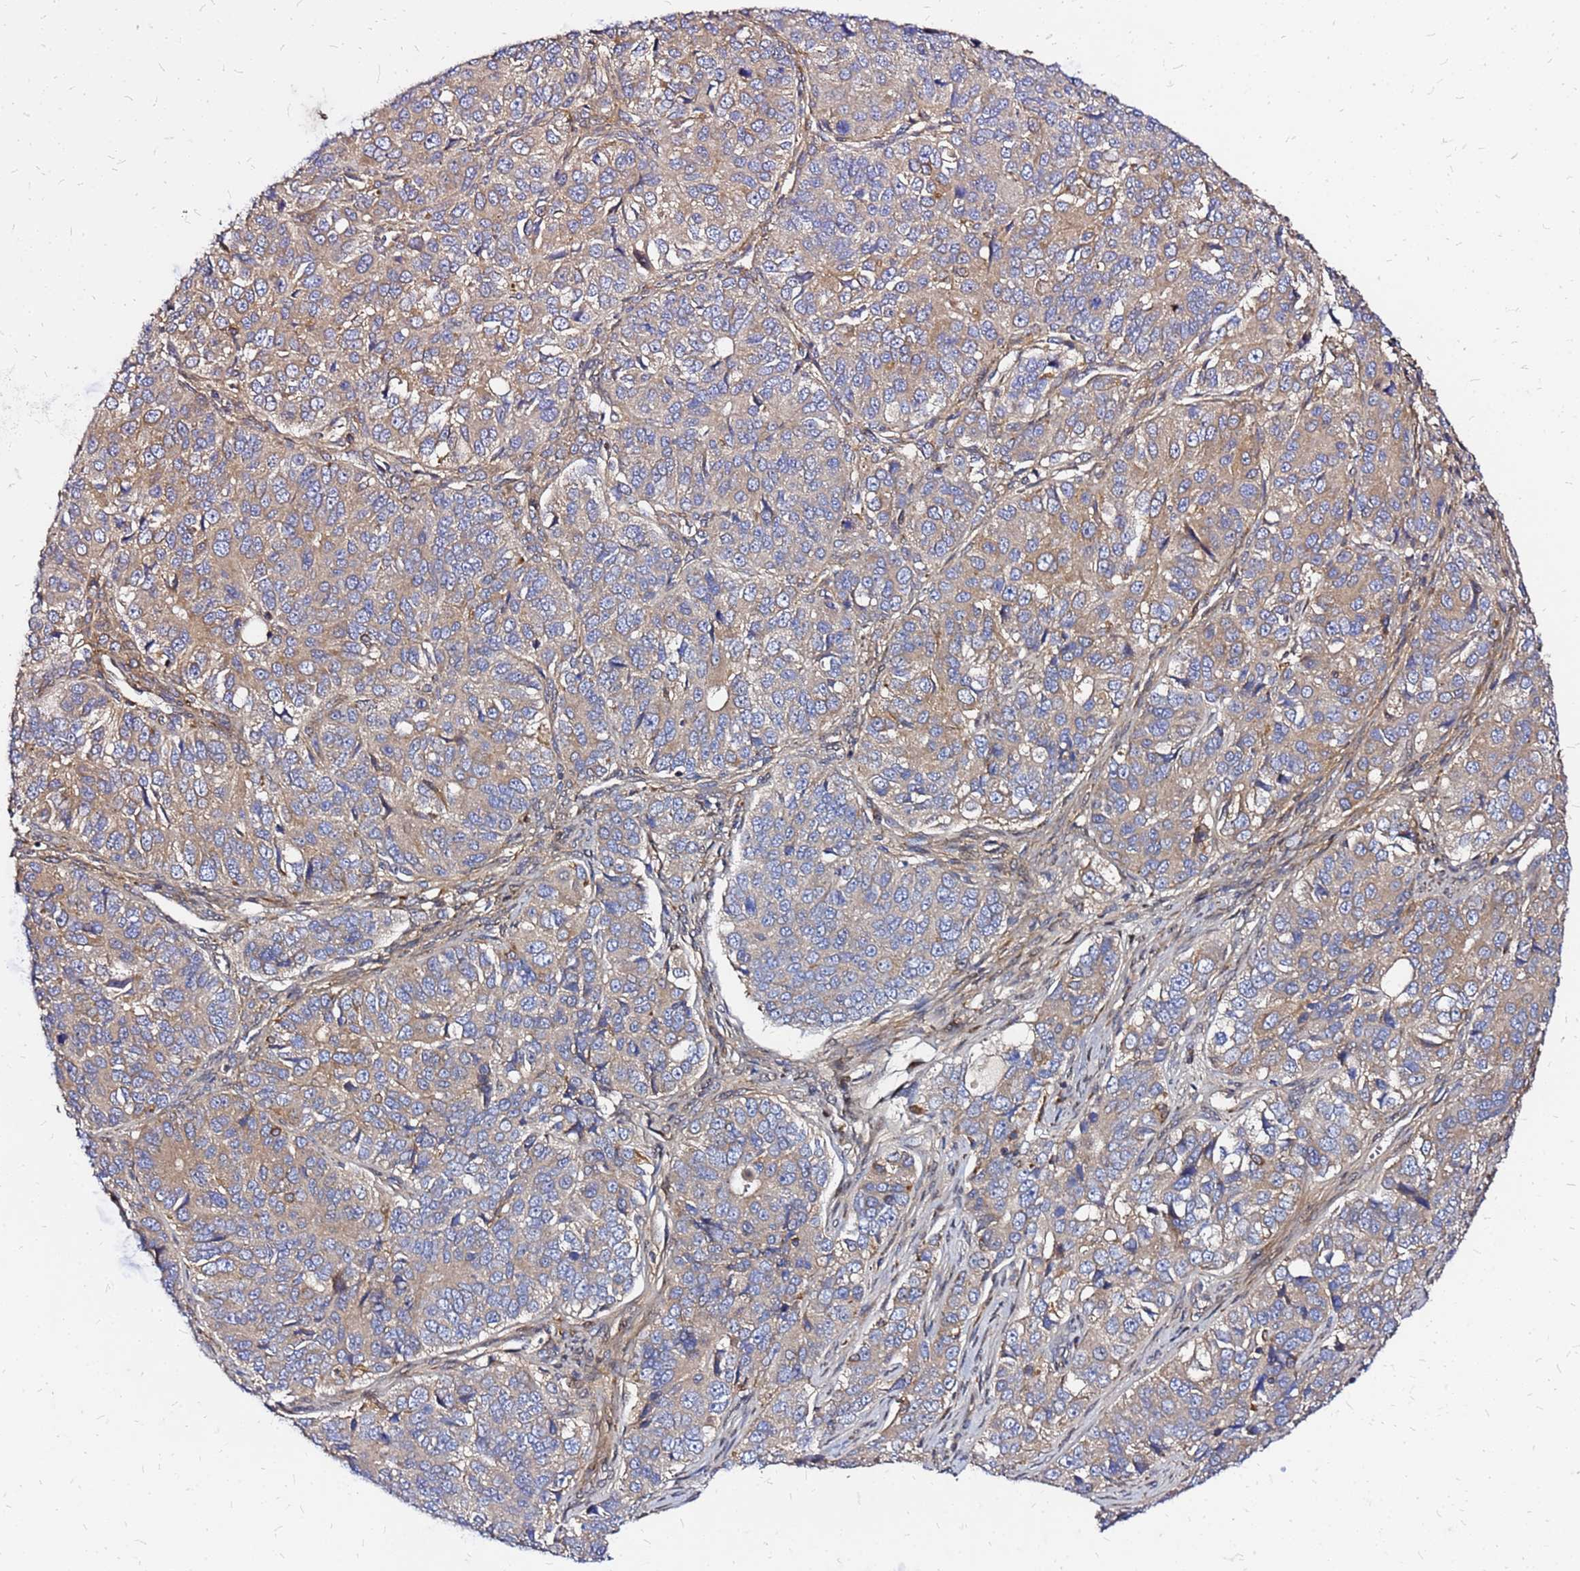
{"staining": {"intensity": "weak", "quantity": "25%-75%", "location": "cytoplasmic/membranous"}, "tissue": "ovarian cancer", "cell_type": "Tumor cells", "image_type": "cancer", "snomed": [{"axis": "morphology", "description": "Carcinoma, endometroid"}, {"axis": "topography", "description": "Ovary"}], "caption": "Immunohistochemical staining of ovarian cancer reveals low levels of weak cytoplasmic/membranous positivity in approximately 25%-75% of tumor cells.", "gene": "CYBC1", "patient": {"sex": "female", "age": 51}}